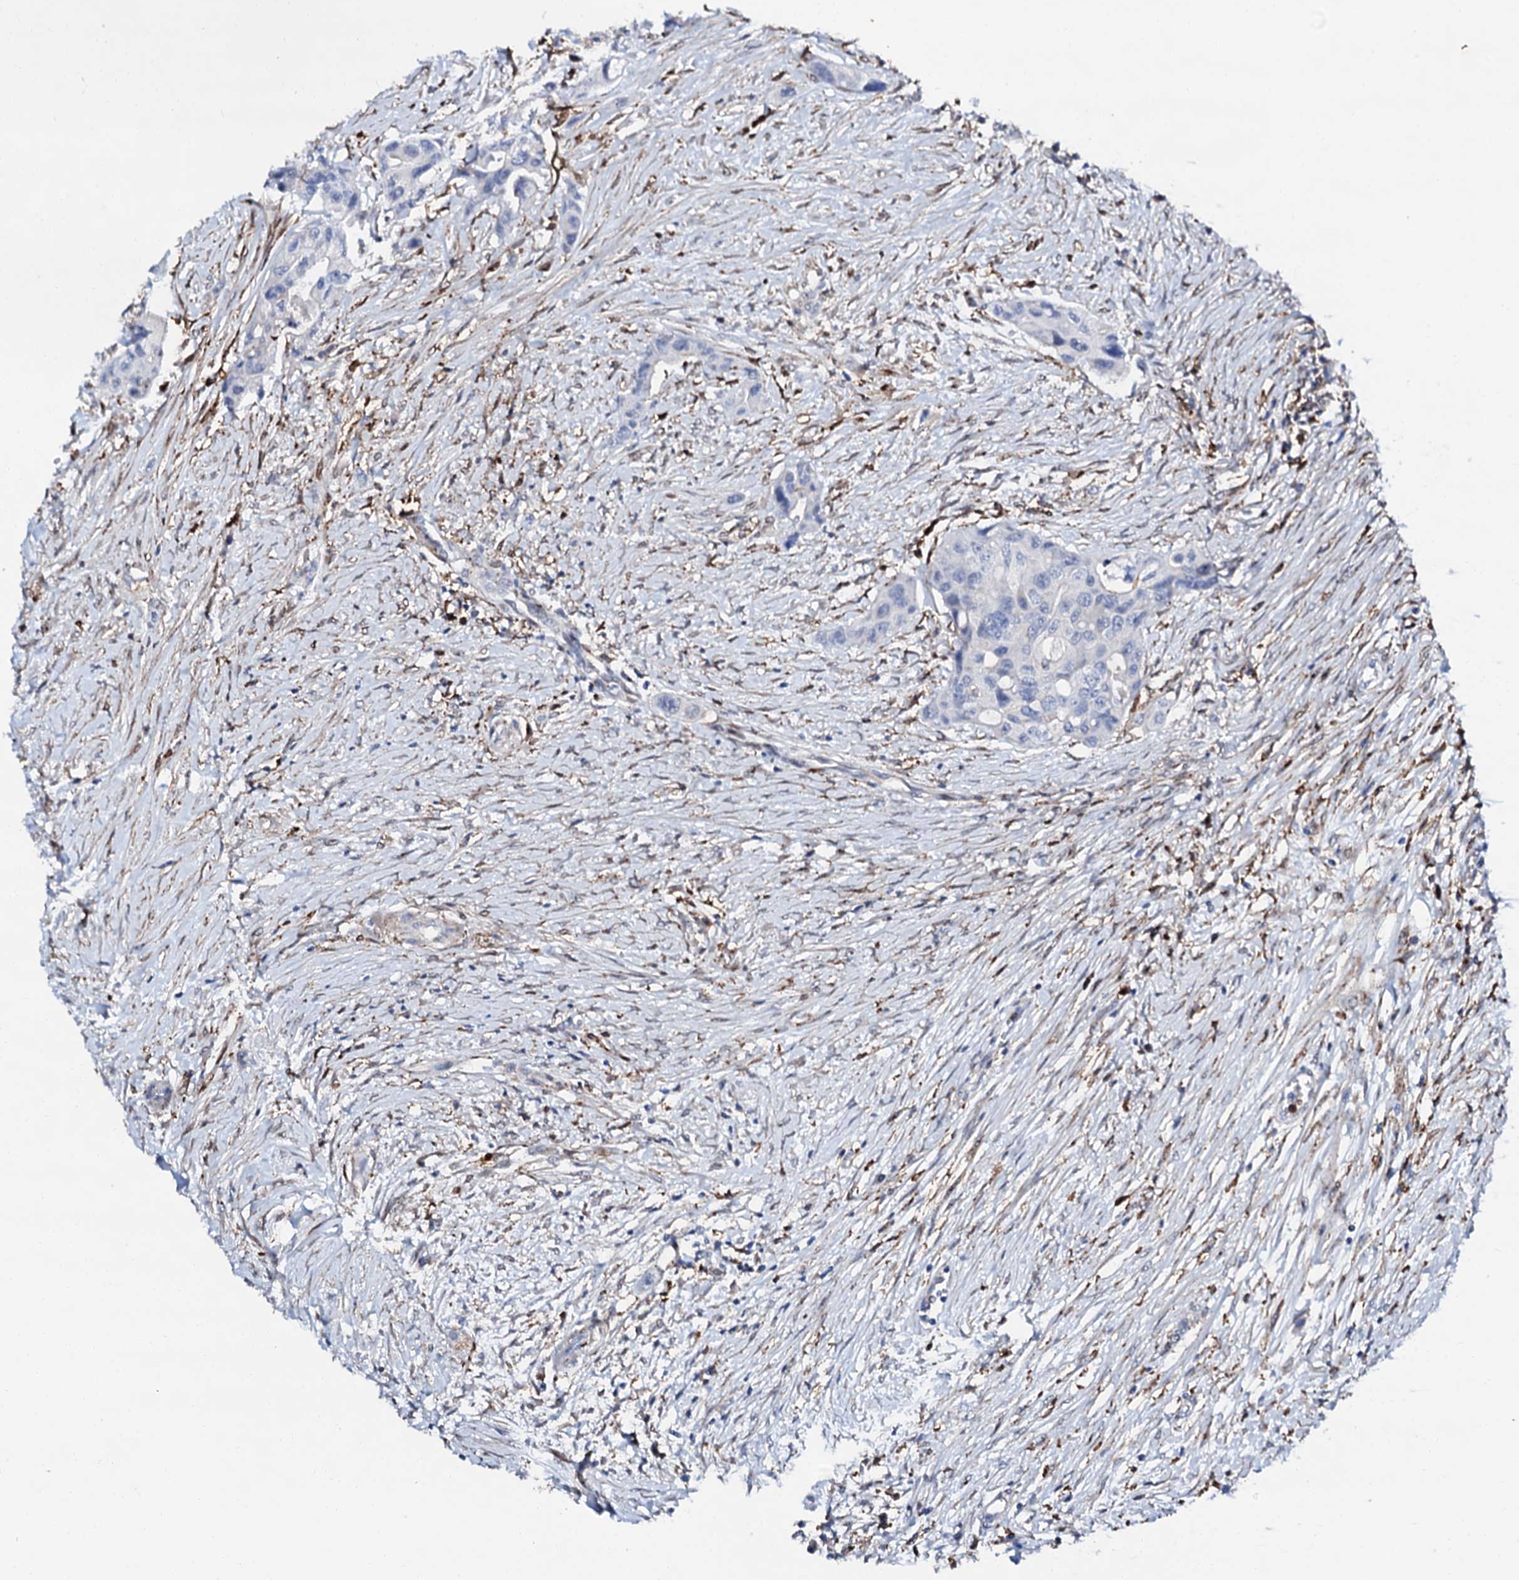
{"staining": {"intensity": "weak", "quantity": "<25%", "location": "cytoplasmic/membranous"}, "tissue": "colorectal cancer", "cell_type": "Tumor cells", "image_type": "cancer", "snomed": [{"axis": "morphology", "description": "Adenocarcinoma, NOS"}, {"axis": "topography", "description": "Colon"}], "caption": "Immunohistochemistry (IHC) of colorectal cancer (adenocarcinoma) reveals no positivity in tumor cells.", "gene": "MED13L", "patient": {"sex": "male", "age": 77}}